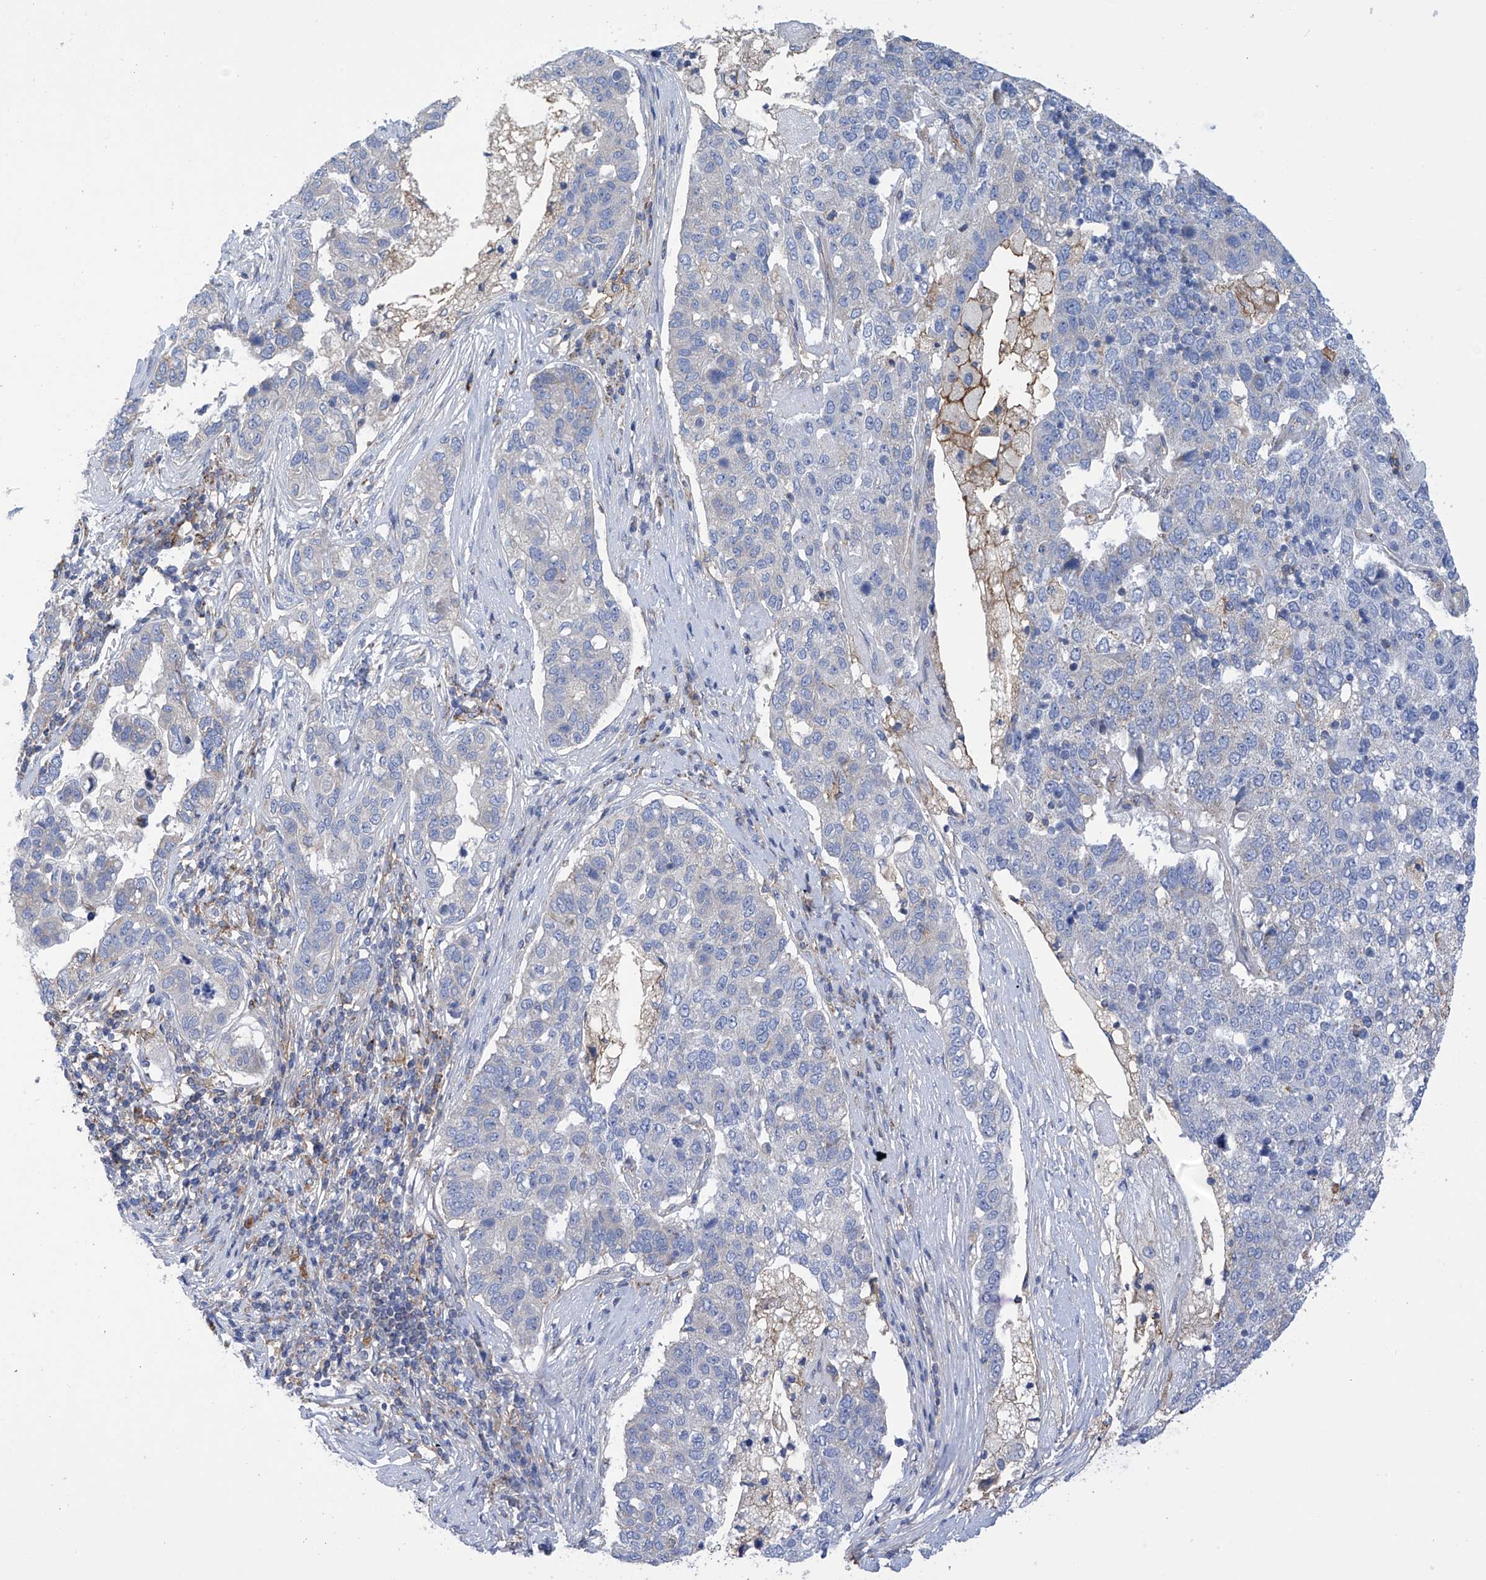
{"staining": {"intensity": "negative", "quantity": "none", "location": "none"}, "tissue": "pancreatic cancer", "cell_type": "Tumor cells", "image_type": "cancer", "snomed": [{"axis": "morphology", "description": "Adenocarcinoma, NOS"}, {"axis": "topography", "description": "Pancreas"}], "caption": "Immunohistochemical staining of pancreatic cancer demonstrates no significant staining in tumor cells.", "gene": "P2RX7", "patient": {"sex": "female", "age": 61}}